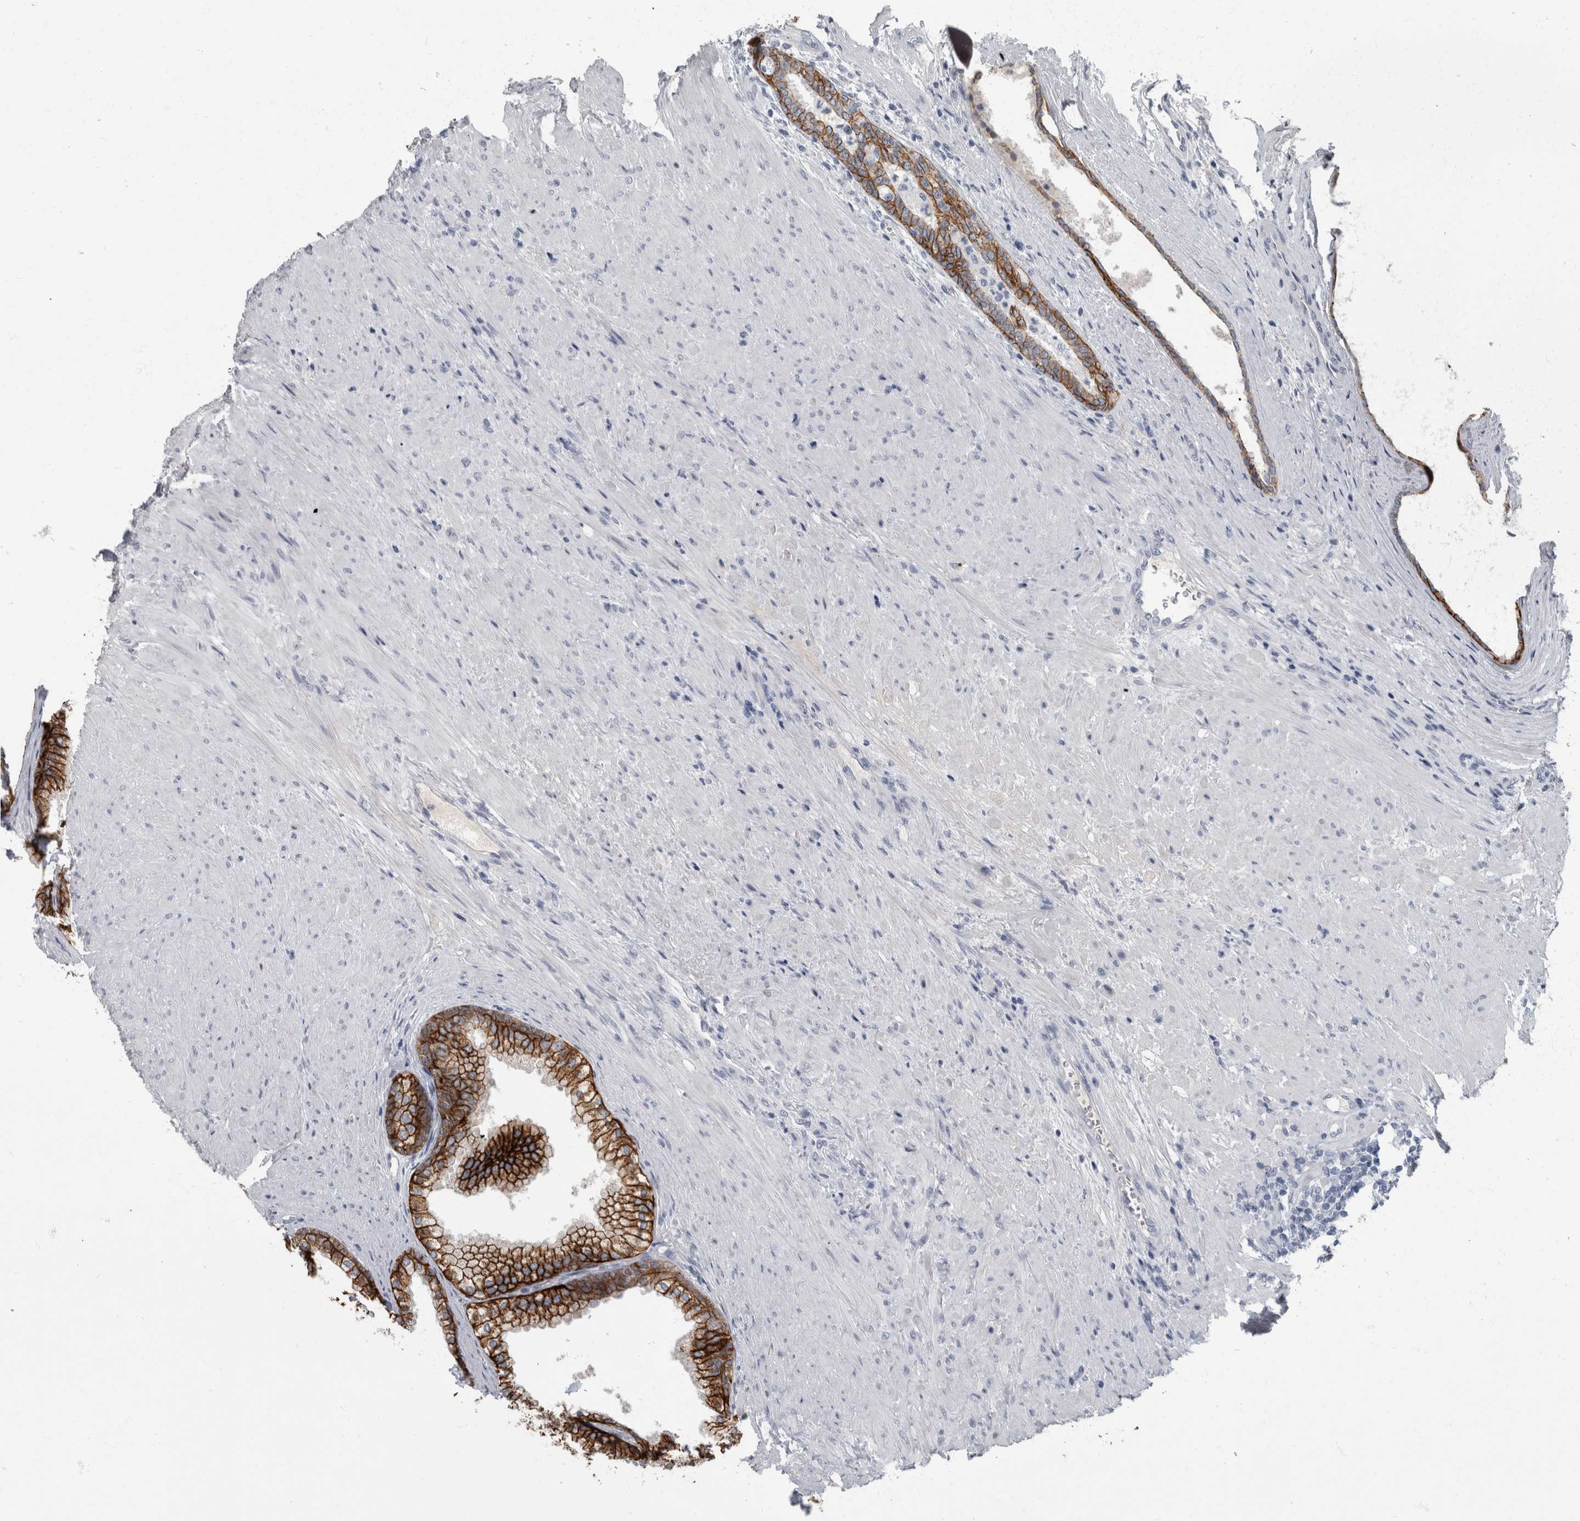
{"staining": {"intensity": "strong", "quantity": ">75%", "location": "cytoplasmic/membranous"}, "tissue": "prostate", "cell_type": "Glandular cells", "image_type": "normal", "snomed": [{"axis": "morphology", "description": "Normal tissue, NOS"}, {"axis": "topography", "description": "Prostate"}], "caption": "Prostate stained with DAB (3,3'-diaminobenzidine) immunohistochemistry (IHC) displays high levels of strong cytoplasmic/membranous staining in approximately >75% of glandular cells.", "gene": "DSG2", "patient": {"sex": "male", "age": 76}}